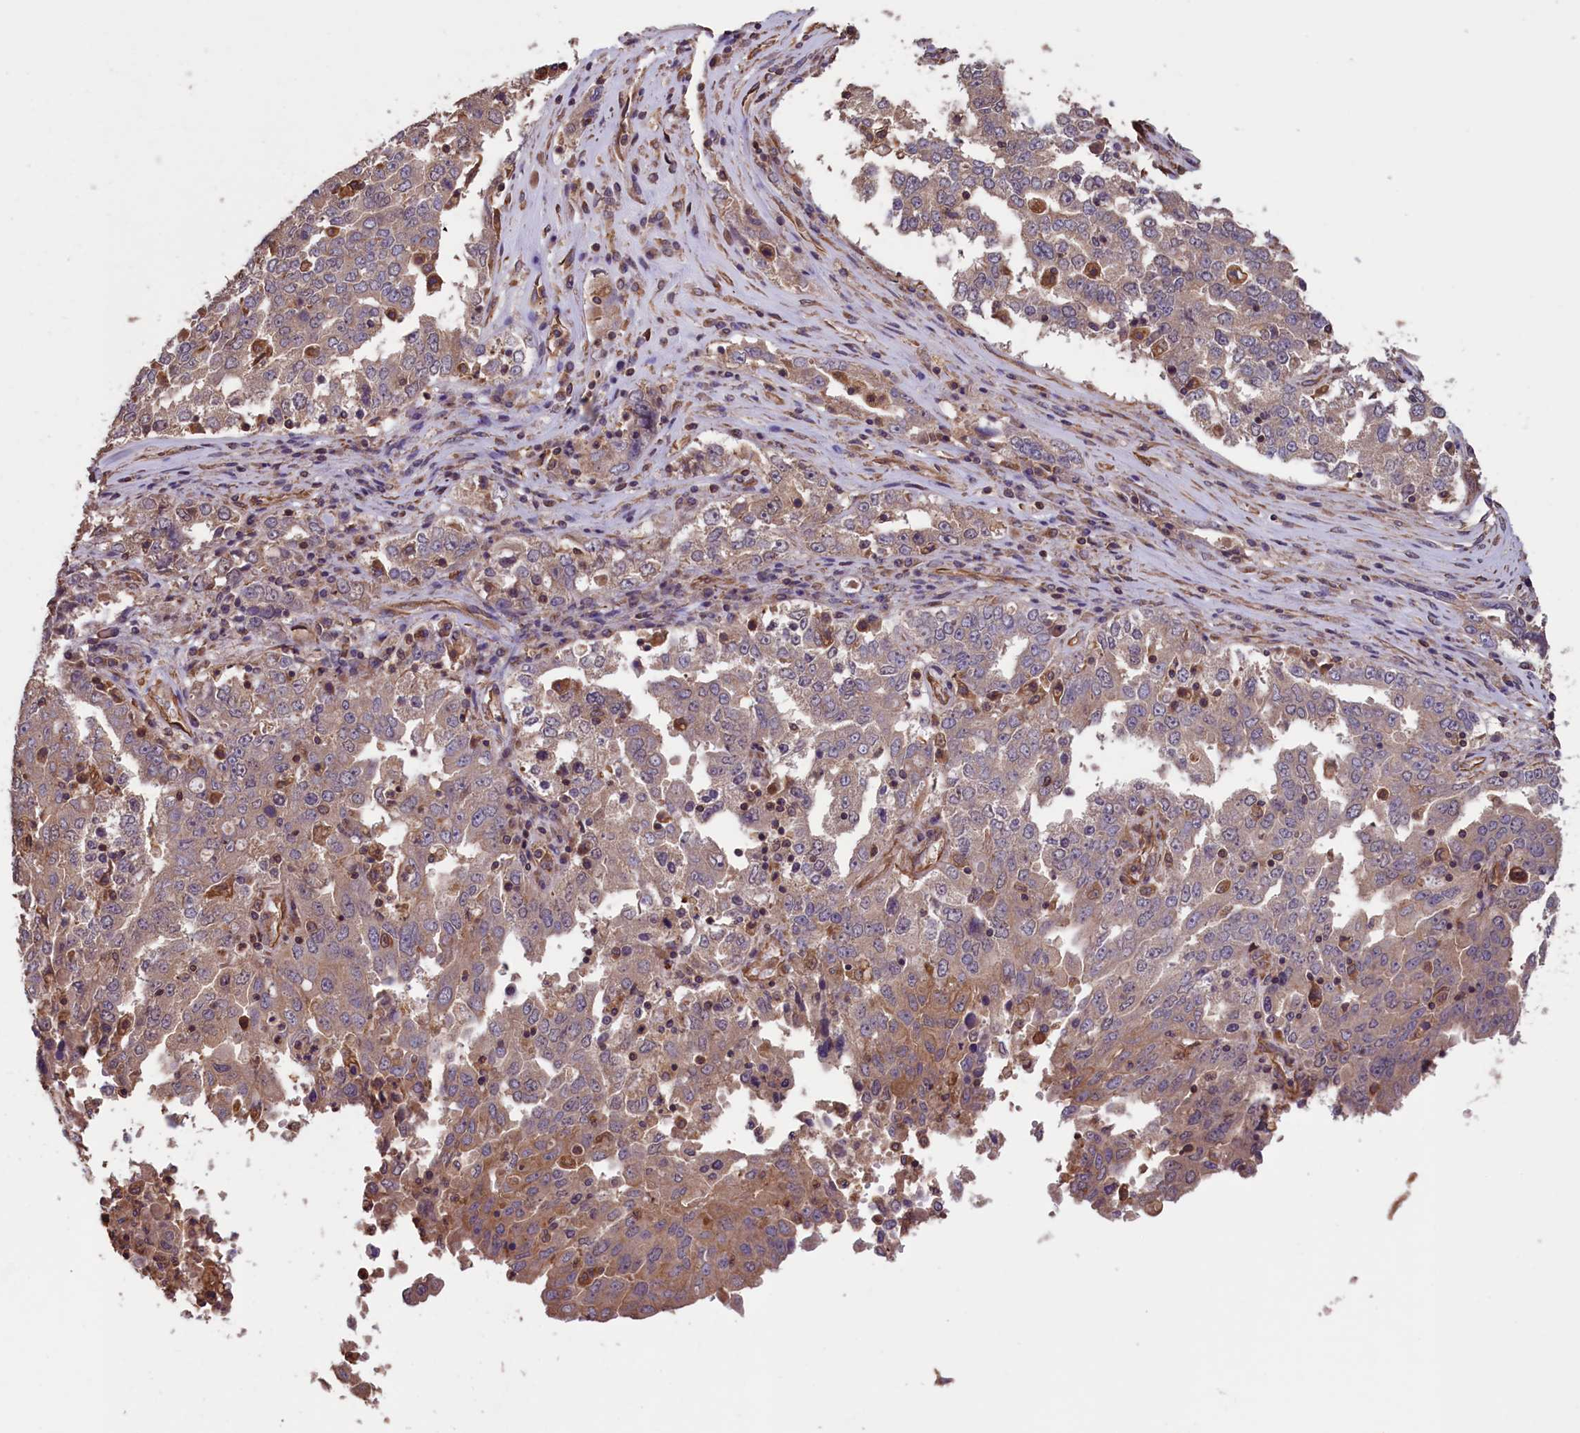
{"staining": {"intensity": "weak", "quantity": "25%-75%", "location": "cytoplasmic/membranous"}, "tissue": "ovarian cancer", "cell_type": "Tumor cells", "image_type": "cancer", "snomed": [{"axis": "morphology", "description": "Carcinoma, endometroid"}, {"axis": "topography", "description": "Ovary"}], "caption": "A brown stain highlights weak cytoplasmic/membranous staining of a protein in ovarian cancer tumor cells.", "gene": "DAPK3", "patient": {"sex": "female", "age": 62}}